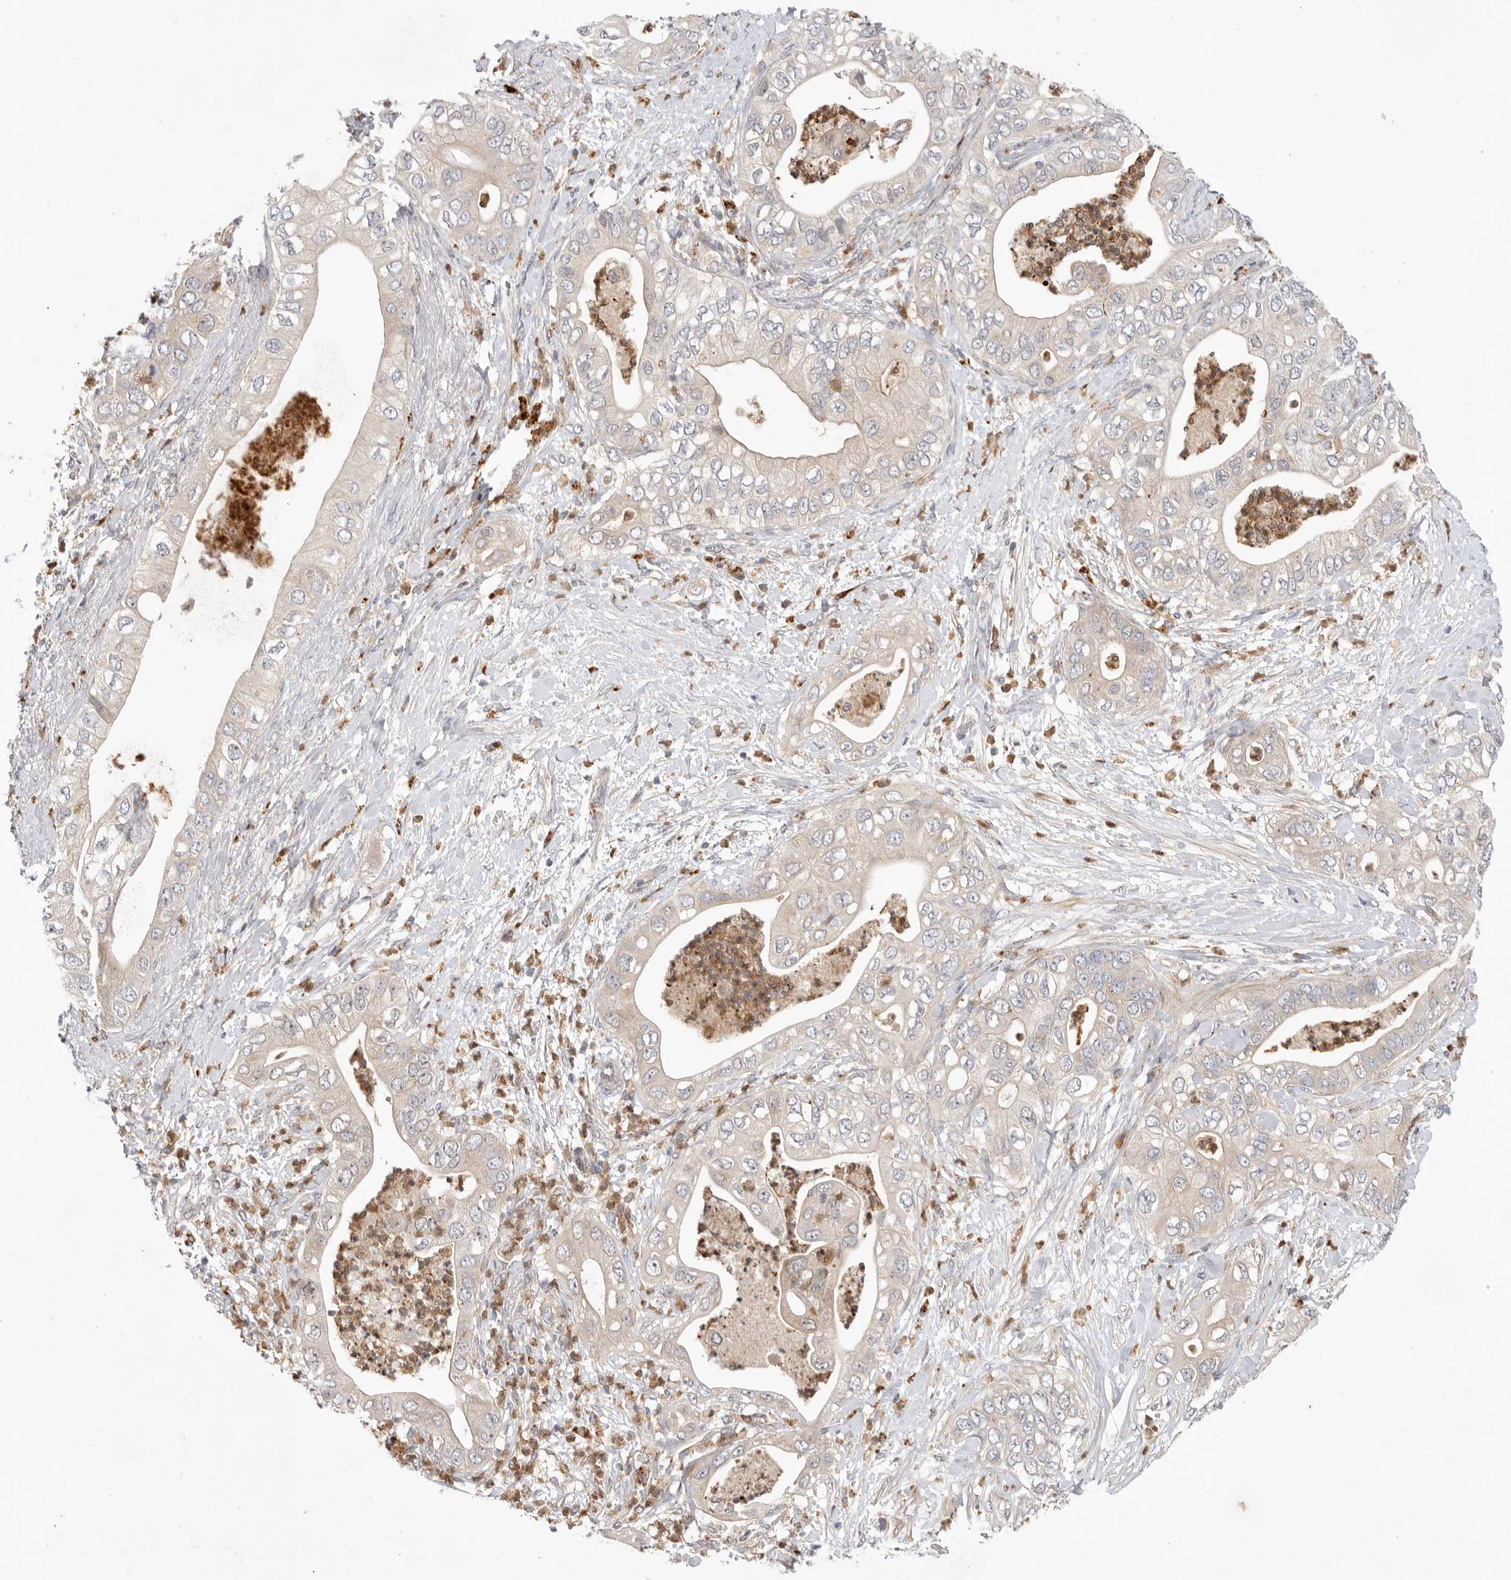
{"staining": {"intensity": "negative", "quantity": "none", "location": "none"}, "tissue": "pancreatic cancer", "cell_type": "Tumor cells", "image_type": "cancer", "snomed": [{"axis": "morphology", "description": "Adenocarcinoma, NOS"}, {"axis": "topography", "description": "Pancreas"}], "caption": "Immunohistochemical staining of human adenocarcinoma (pancreatic) demonstrates no significant positivity in tumor cells.", "gene": "GNE", "patient": {"sex": "female", "age": 78}}